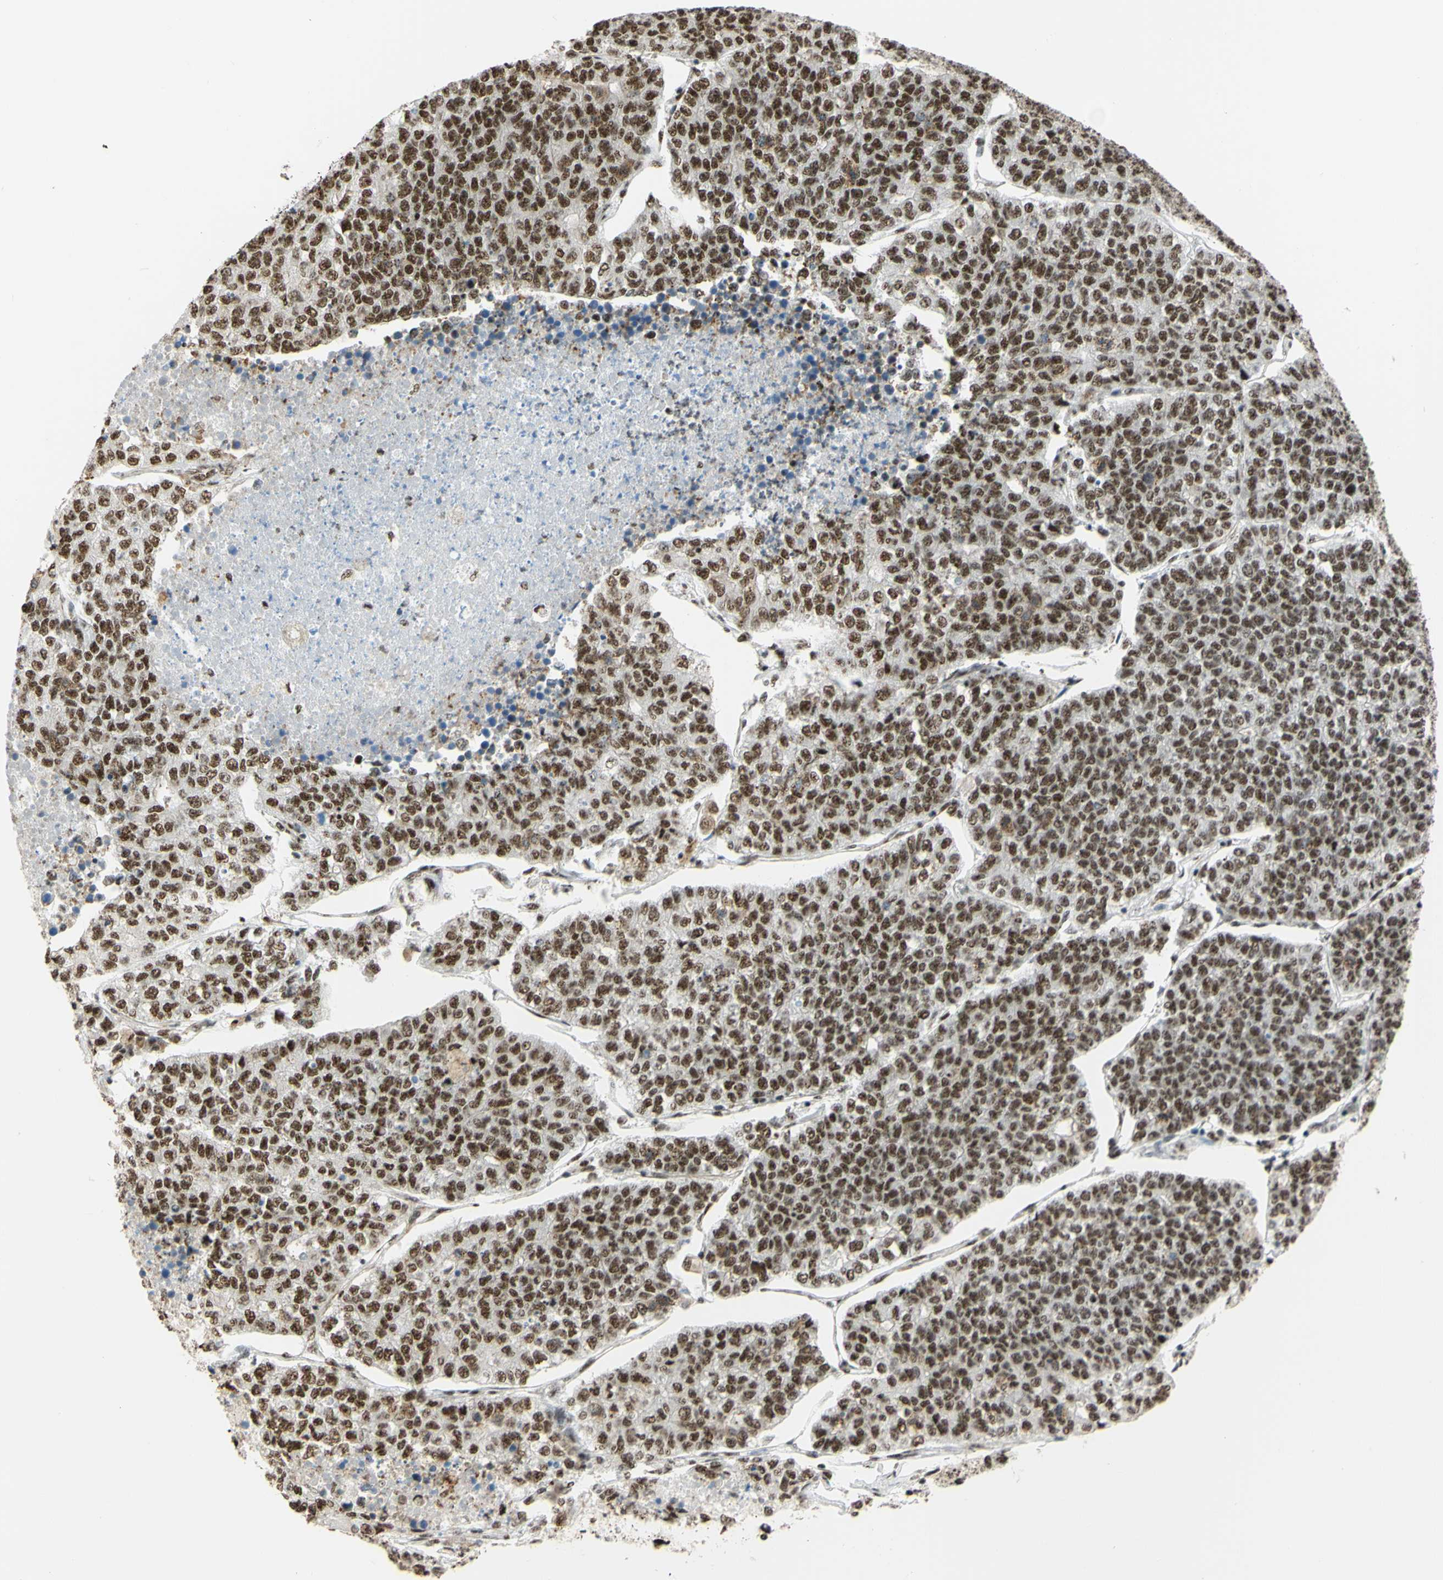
{"staining": {"intensity": "moderate", "quantity": ">75%", "location": "nuclear"}, "tissue": "lung cancer", "cell_type": "Tumor cells", "image_type": "cancer", "snomed": [{"axis": "morphology", "description": "Adenocarcinoma, NOS"}, {"axis": "topography", "description": "Lung"}], "caption": "Immunohistochemistry (DAB) staining of lung cancer demonstrates moderate nuclear protein staining in approximately >75% of tumor cells.", "gene": "SAP18", "patient": {"sex": "male", "age": 49}}